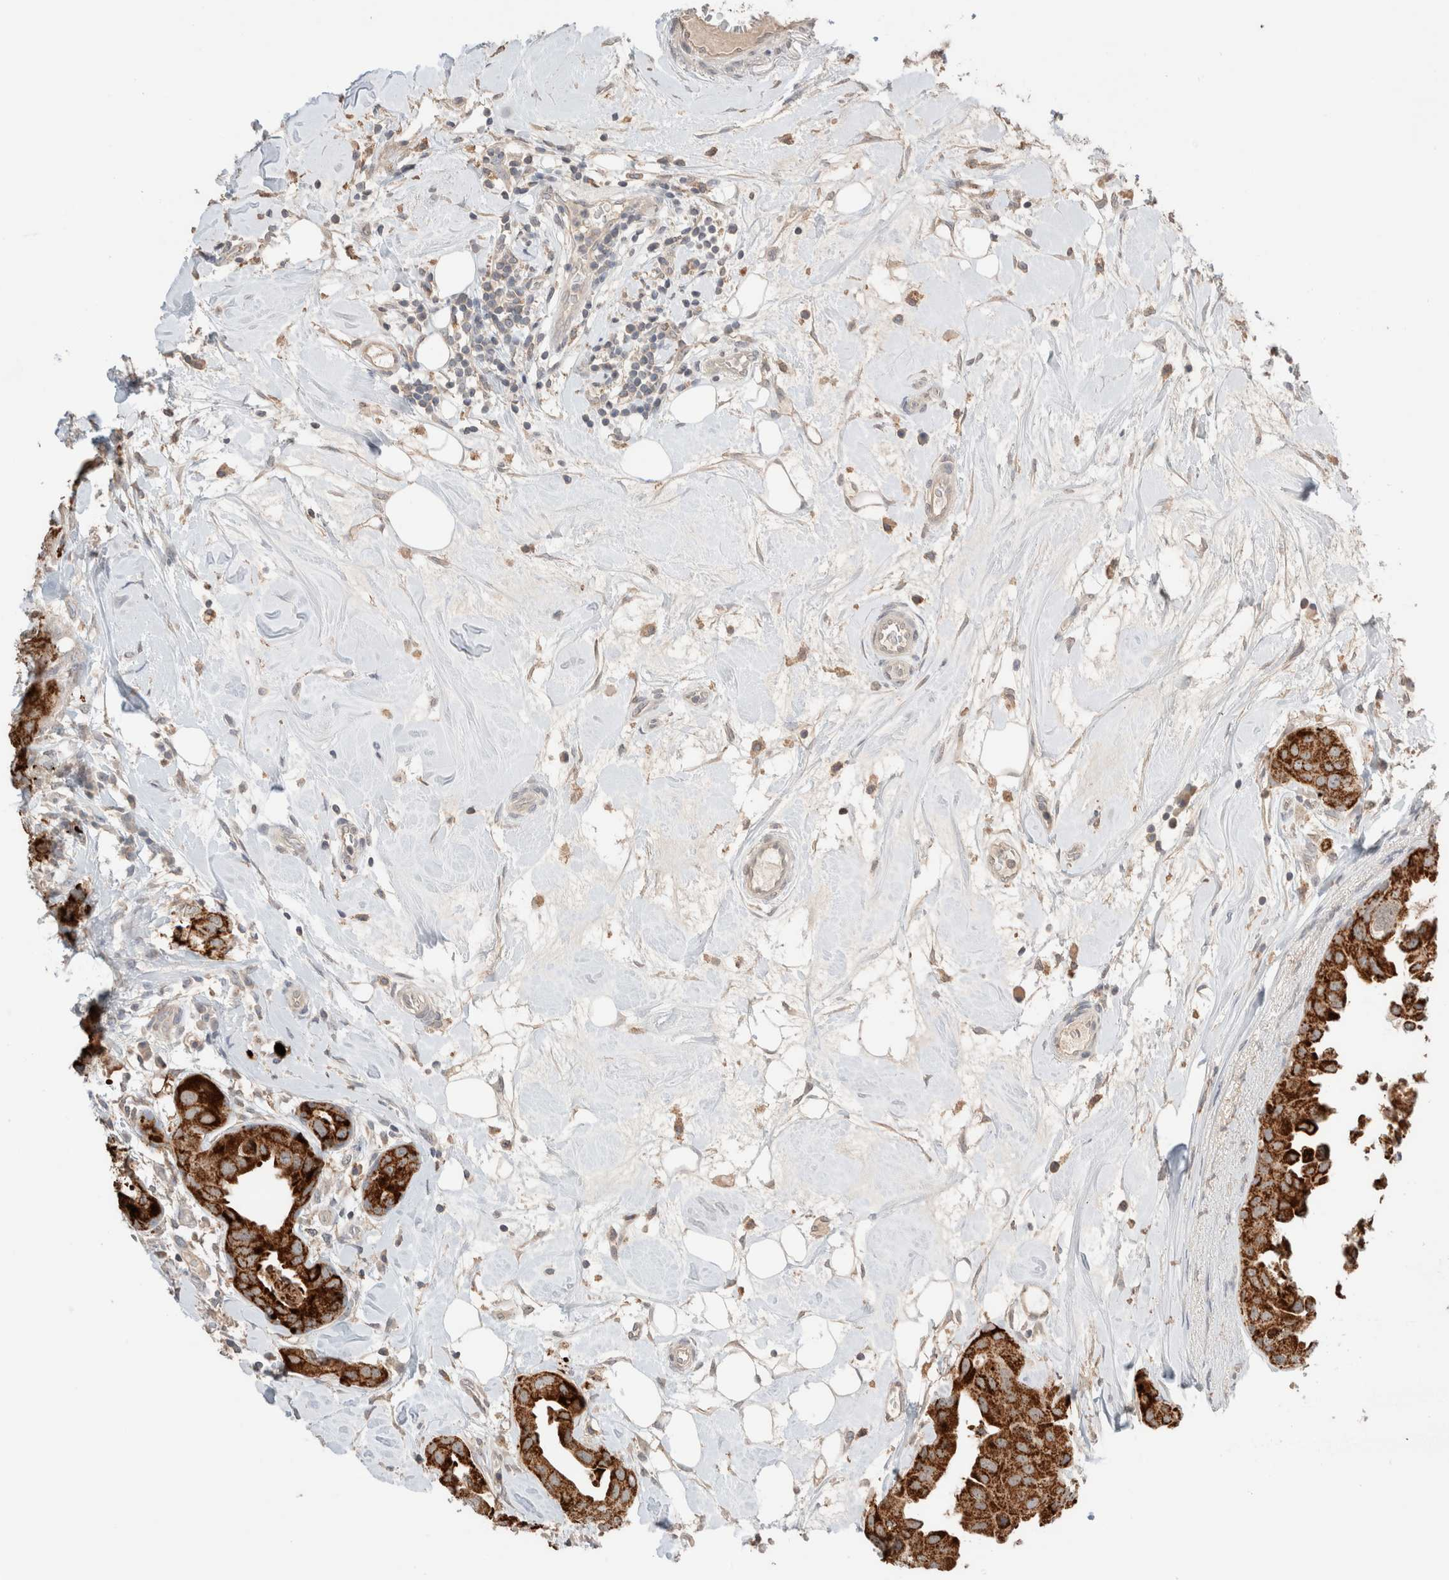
{"staining": {"intensity": "strong", "quantity": ">75%", "location": "cytoplasmic/membranous"}, "tissue": "breast cancer", "cell_type": "Tumor cells", "image_type": "cancer", "snomed": [{"axis": "morphology", "description": "Duct carcinoma"}, {"axis": "topography", "description": "Breast"}], "caption": "The photomicrograph exhibits staining of breast cancer, revealing strong cytoplasmic/membranous protein staining (brown color) within tumor cells. The protein is stained brown, and the nuclei are stained in blue (DAB (3,3'-diaminobenzidine) IHC with brightfield microscopy, high magnification).", "gene": "TRIM41", "patient": {"sex": "female", "age": 40}}